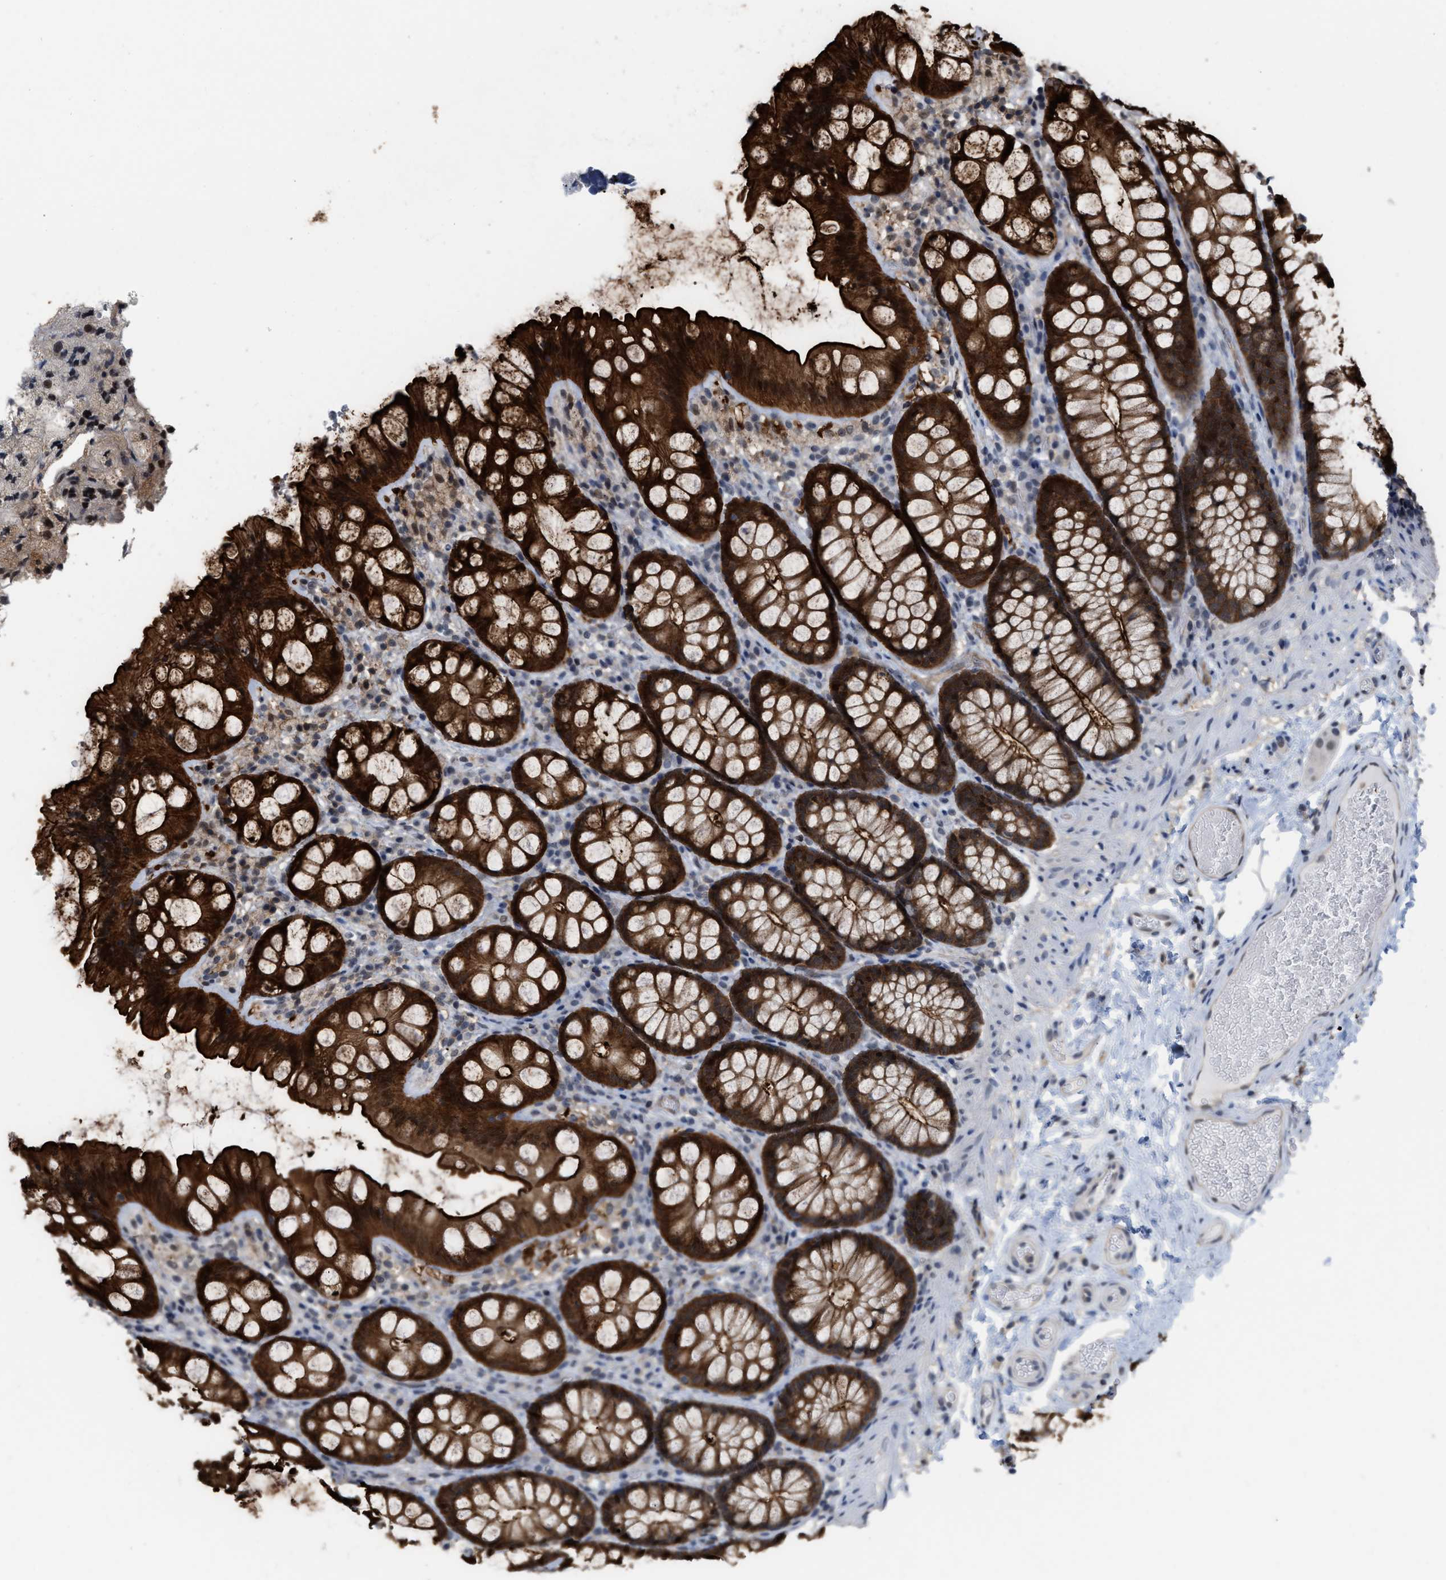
{"staining": {"intensity": "moderate", "quantity": ">75%", "location": "nuclear"}, "tissue": "colon", "cell_type": "Endothelial cells", "image_type": "normal", "snomed": [{"axis": "morphology", "description": "Normal tissue, NOS"}, {"axis": "topography", "description": "Colon"}], "caption": "IHC micrograph of unremarkable colon: colon stained using IHC reveals medium levels of moderate protein expression localized specifically in the nuclear of endothelial cells, appearing as a nuclear brown color.", "gene": "BAIAP2L1", "patient": {"sex": "male", "age": 47}}